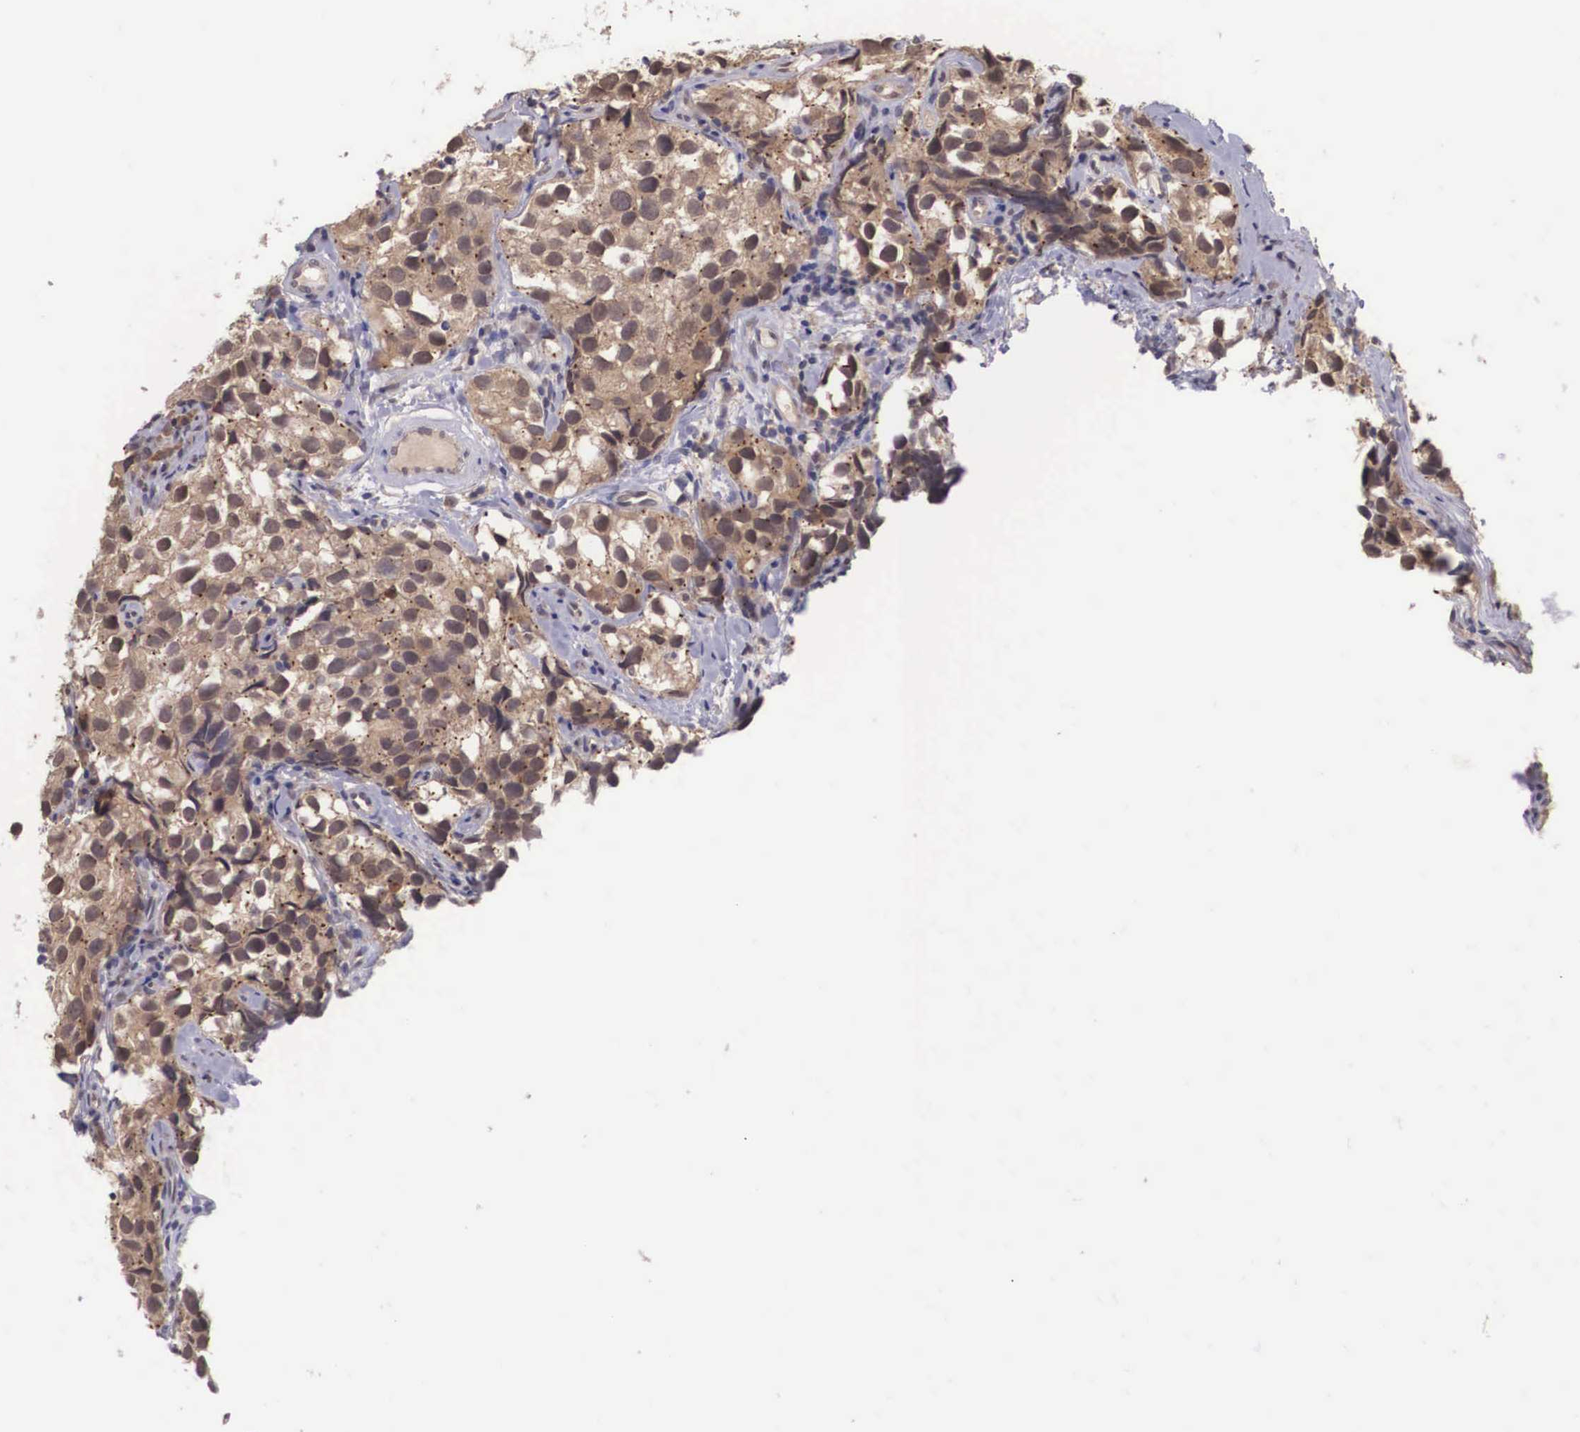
{"staining": {"intensity": "moderate", "quantity": ">75%", "location": "cytoplasmic/membranous"}, "tissue": "testis cancer", "cell_type": "Tumor cells", "image_type": "cancer", "snomed": [{"axis": "morphology", "description": "Seminoma, NOS"}, {"axis": "topography", "description": "Testis"}], "caption": "A medium amount of moderate cytoplasmic/membranous staining is identified in about >75% of tumor cells in testis cancer tissue.", "gene": "VASH1", "patient": {"sex": "male", "age": 39}}